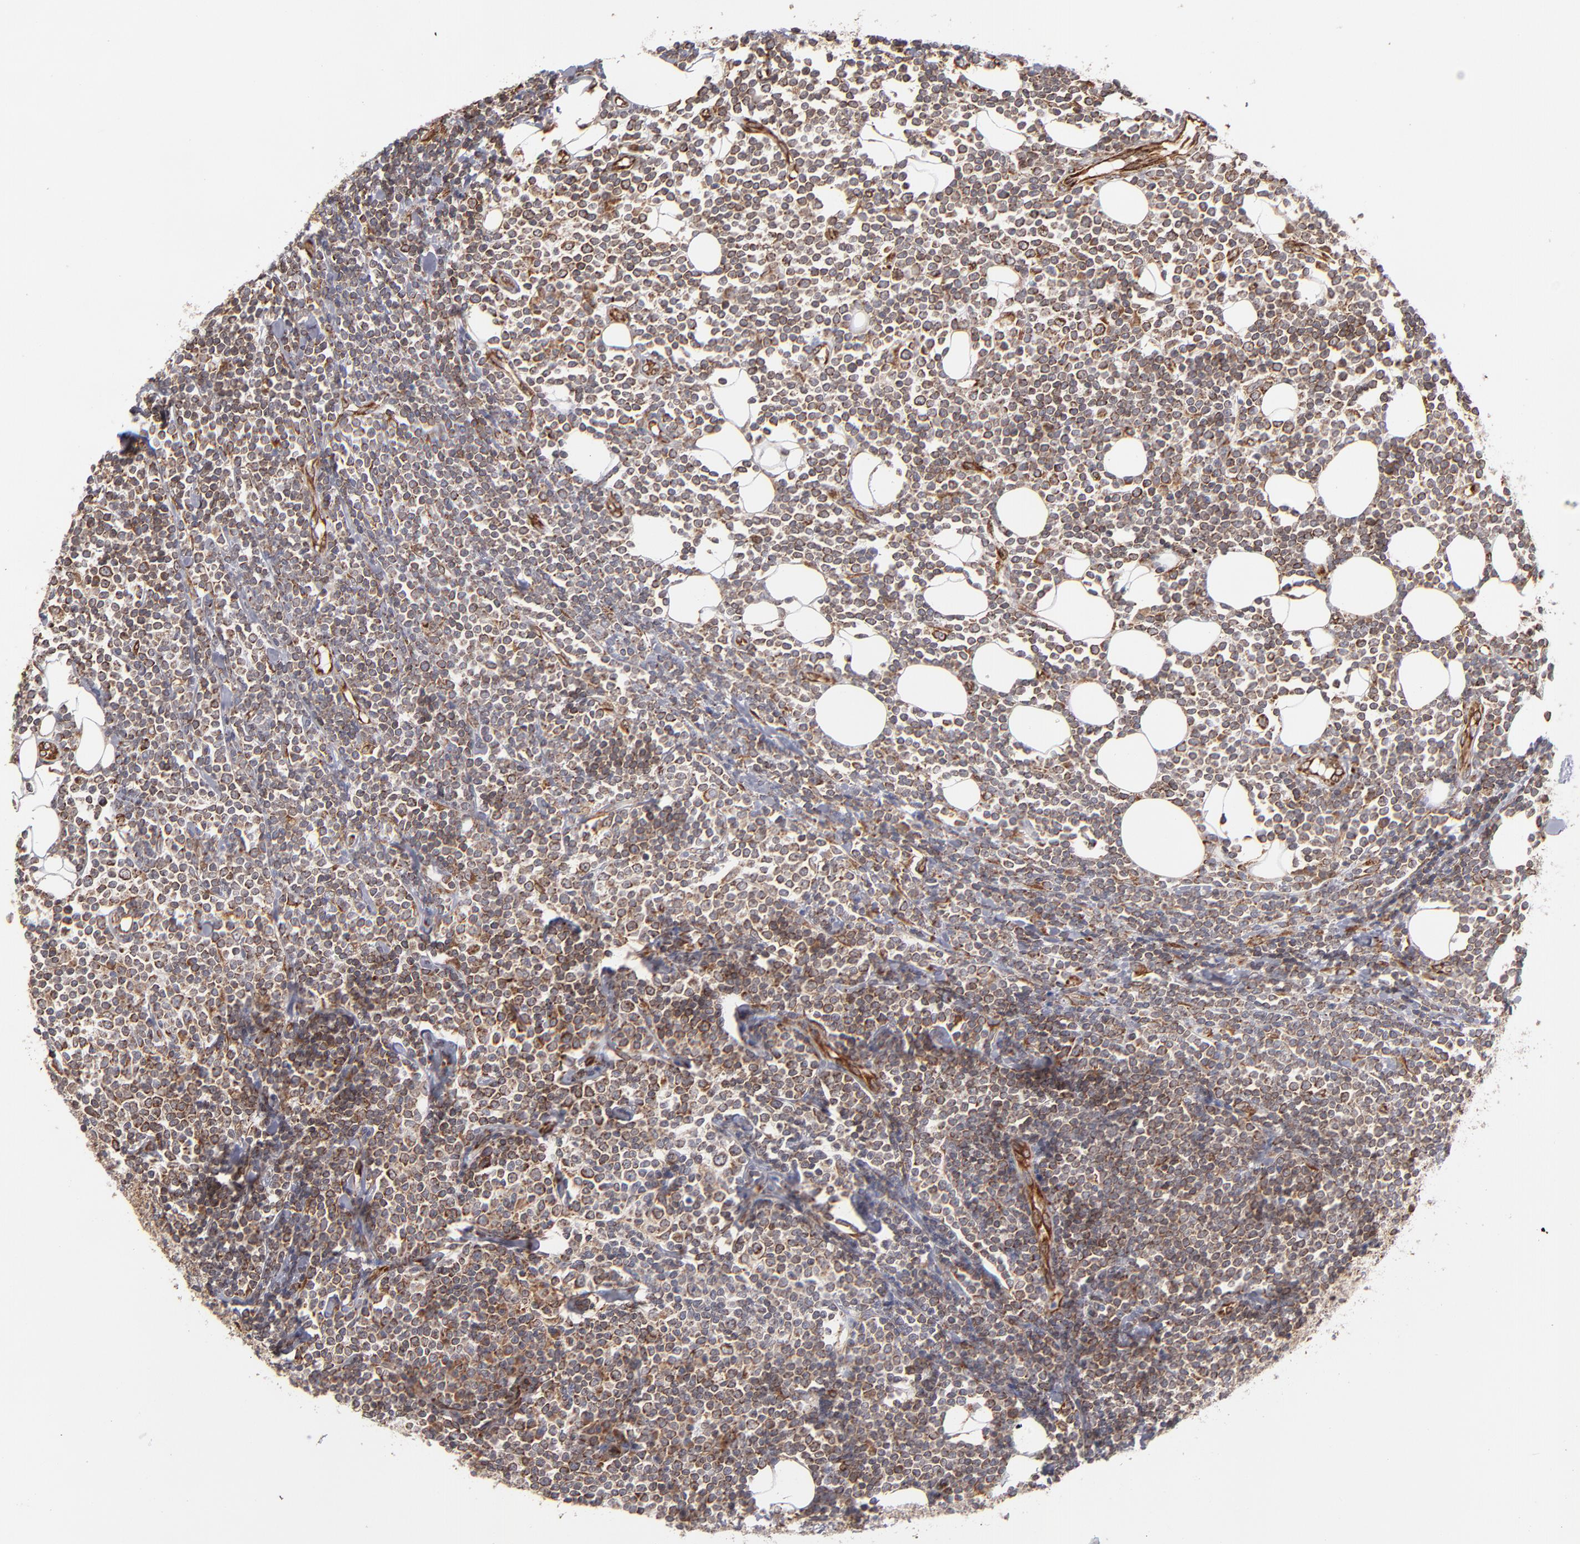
{"staining": {"intensity": "weak", "quantity": "25%-75%", "location": "cytoplasmic/membranous"}, "tissue": "lymphoma", "cell_type": "Tumor cells", "image_type": "cancer", "snomed": [{"axis": "morphology", "description": "Malignant lymphoma, non-Hodgkin's type, Low grade"}, {"axis": "topography", "description": "Soft tissue"}], "caption": "There is low levels of weak cytoplasmic/membranous expression in tumor cells of malignant lymphoma, non-Hodgkin's type (low-grade), as demonstrated by immunohistochemical staining (brown color).", "gene": "KTN1", "patient": {"sex": "male", "age": 92}}